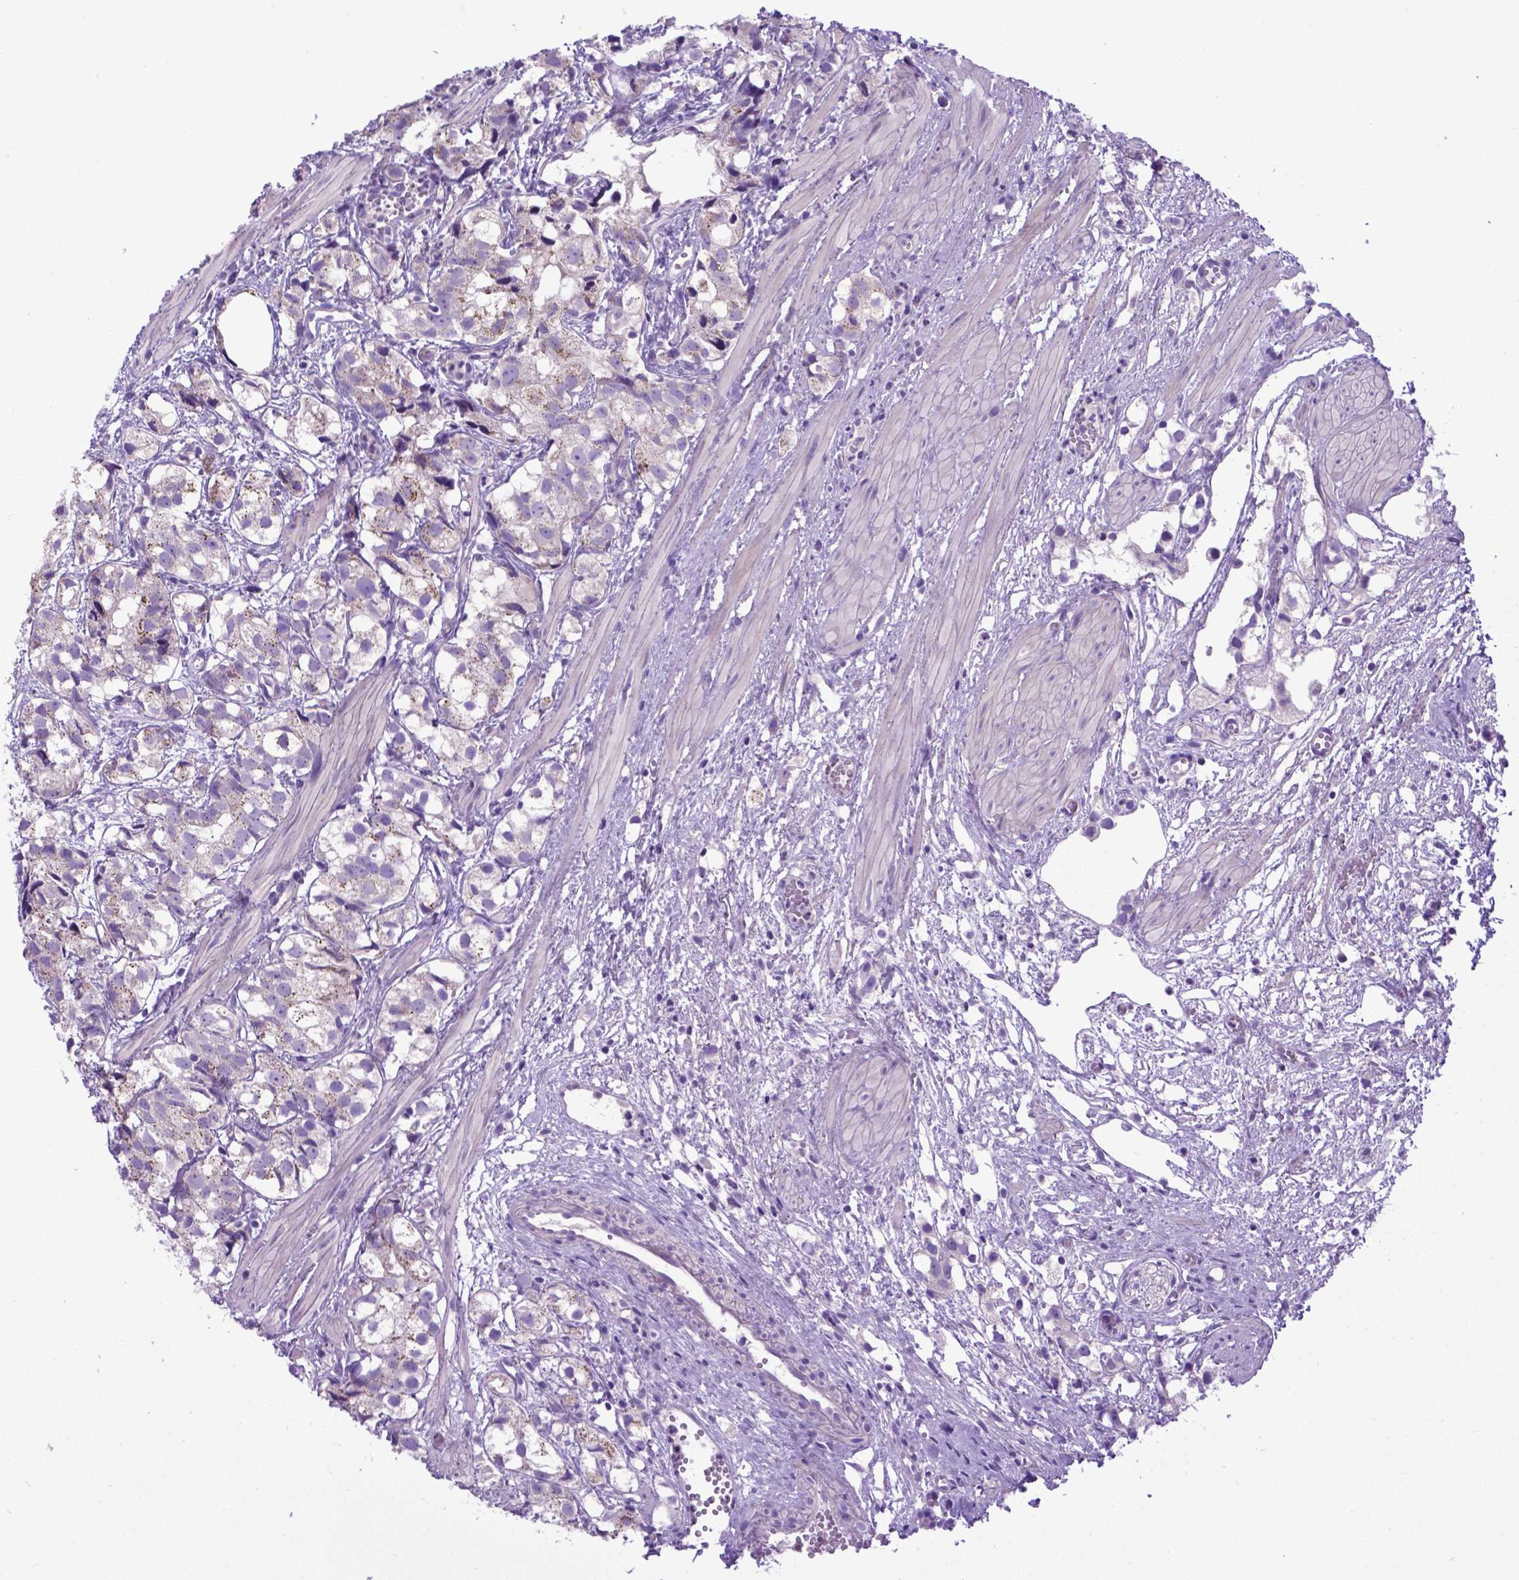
{"staining": {"intensity": "negative", "quantity": "none", "location": "none"}, "tissue": "prostate cancer", "cell_type": "Tumor cells", "image_type": "cancer", "snomed": [{"axis": "morphology", "description": "Adenocarcinoma, High grade"}, {"axis": "topography", "description": "Prostate"}], "caption": "Immunohistochemistry photomicrograph of prostate cancer stained for a protein (brown), which displays no expression in tumor cells. The staining was performed using DAB to visualize the protein expression in brown, while the nuclei were stained in blue with hematoxylin (Magnification: 20x).", "gene": "ADRA2B", "patient": {"sex": "male", "age": 68}}